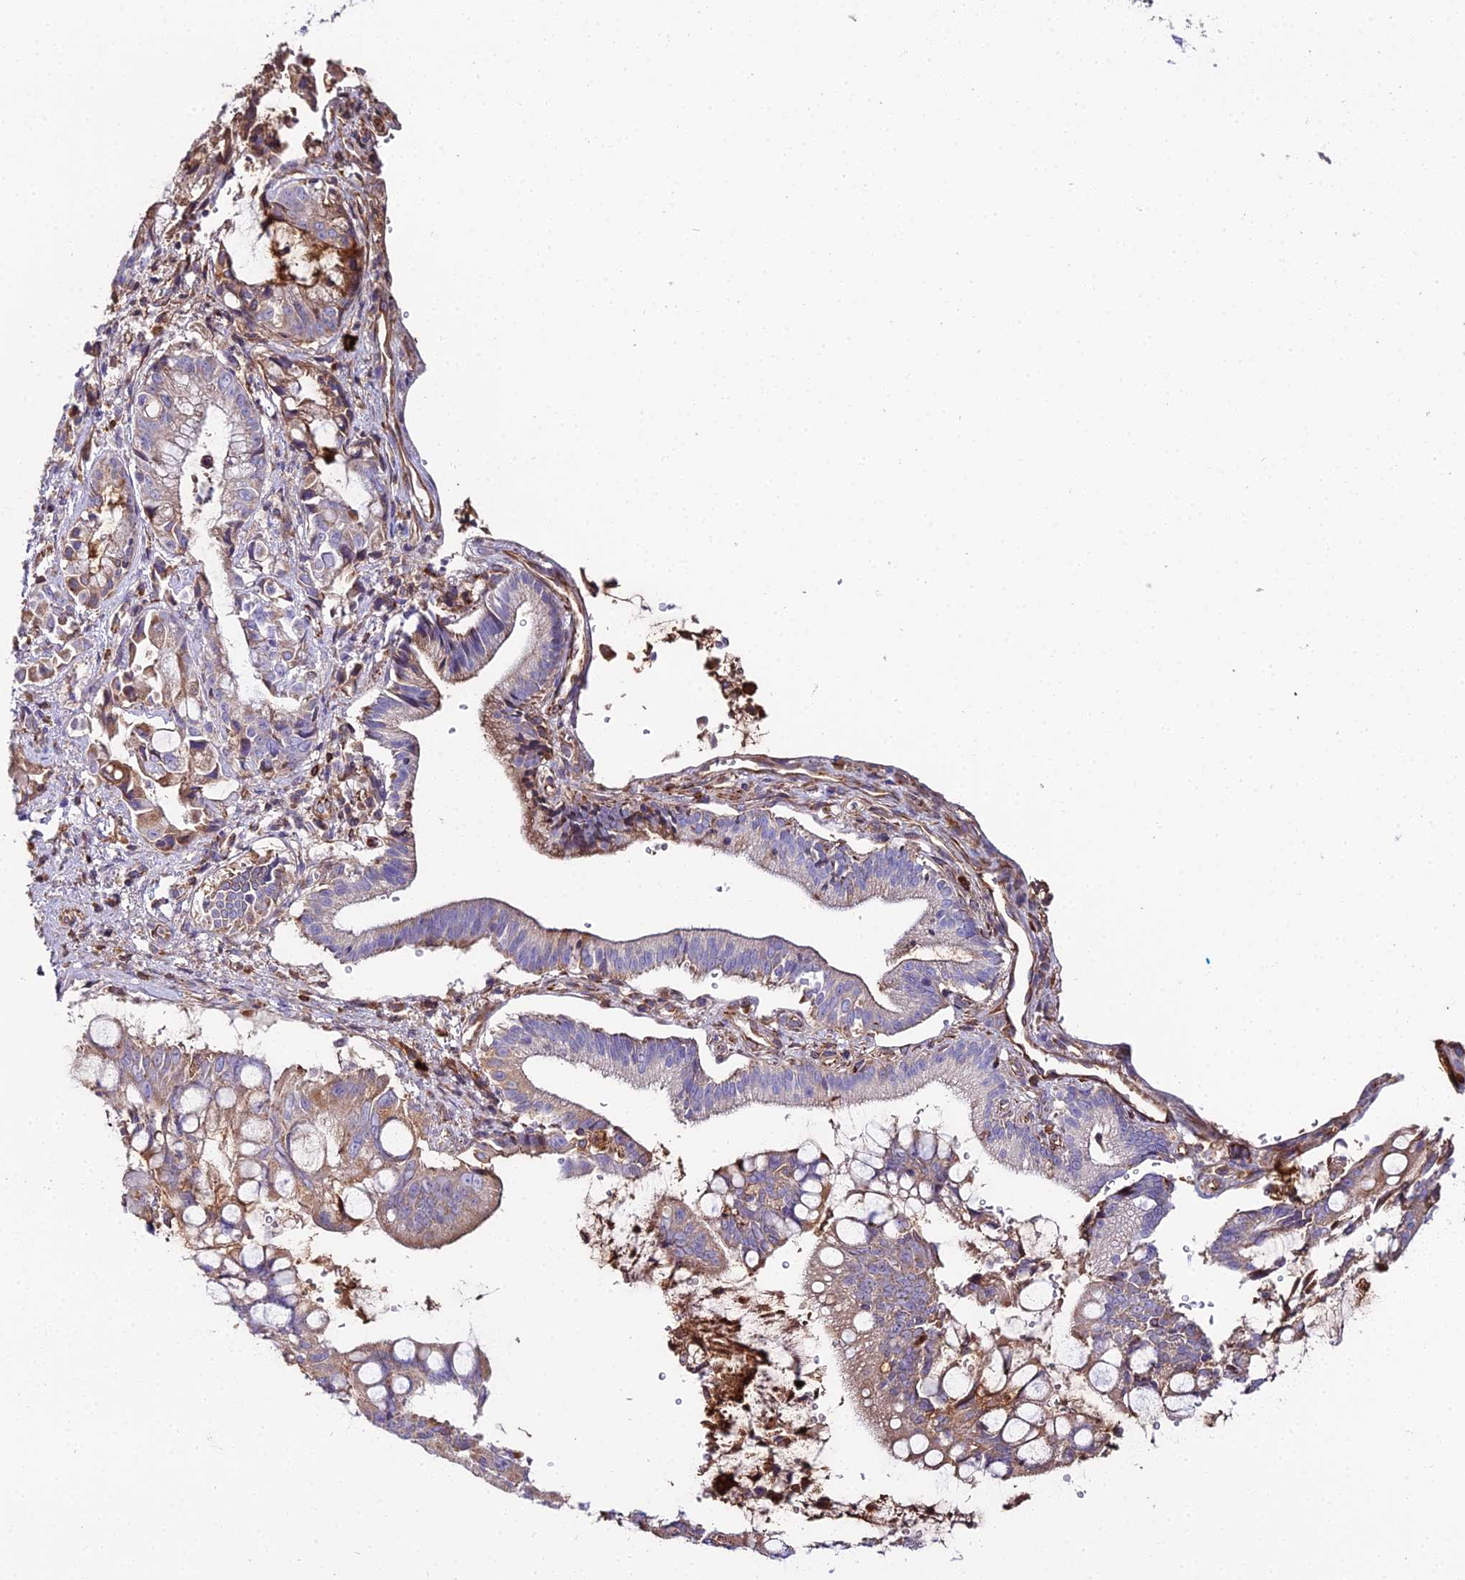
{"staining": {"intensity": "weak", "quantity": "25%-75%", "location": "cytoplasmic/membranous"}, "tissue": "pancreatic cancer", "cell_type": "Tumor cells", "image_type": "cancer", "snomed": [{"axis": "morphology", "description": "Adenocarcinoma, NOS"}, {"axis": "topography", "description": "Pancreas"}], "caption": "Immunohistochemical staining of pancreatic cancer (adenocarcinoma) exhibits weak cytoplasmic/membranous protein positivity in approximately 25%-75% of tumor cells.", "gene": "BEX4", "patient": {"sex": "male", "age": 68}}